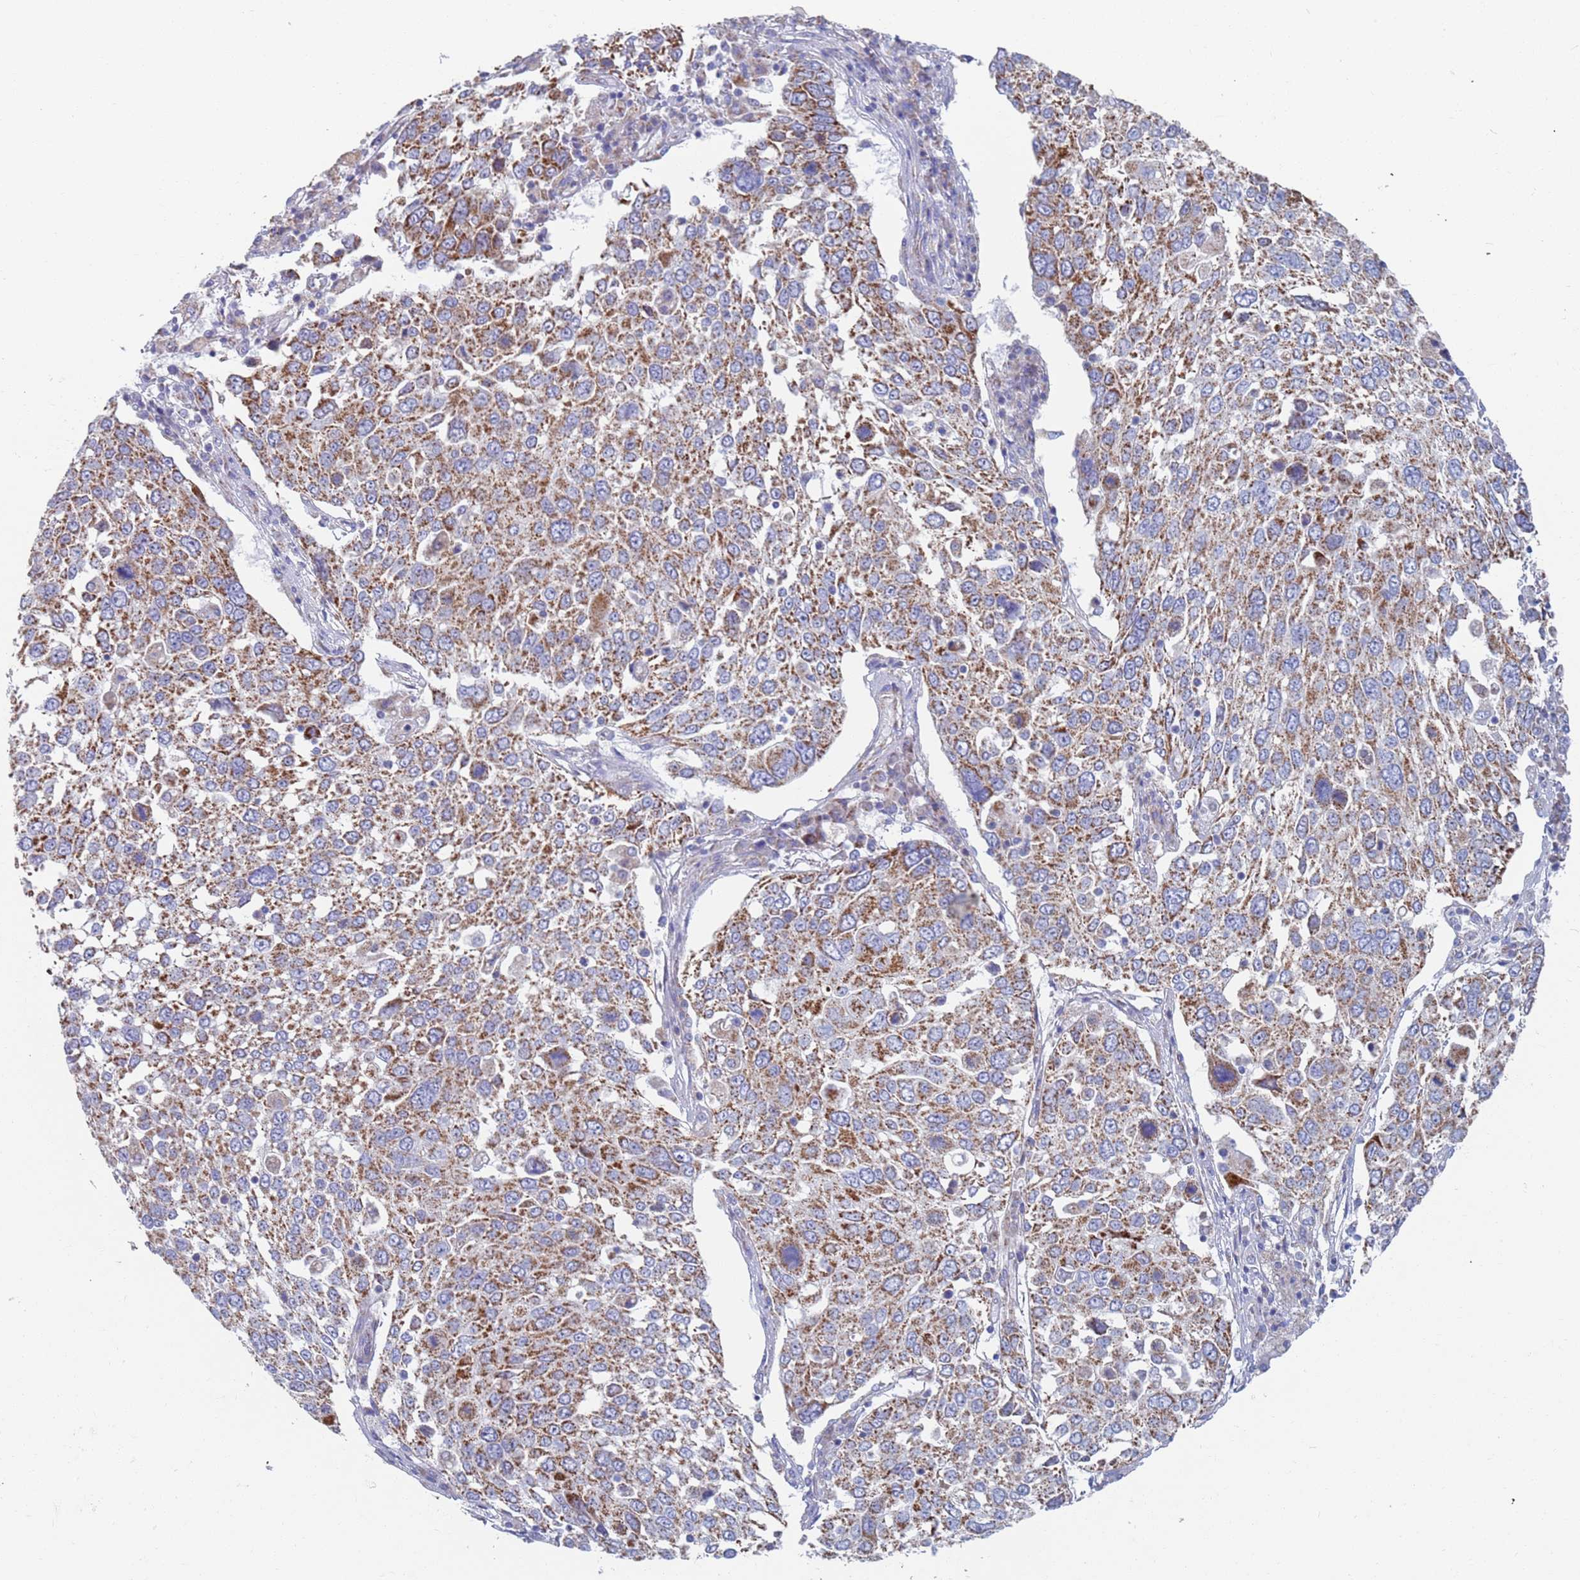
{"staining": {"intensity": "moderate", "quantity": ">75%", "location": "cytoplasmic/membranous"}, "tissue": "lung cancer", "cell_type": "Tumor cells", "image_type": "cancer", "snomed": [{"axis": "morphology", "description": "Squamous cell carcinoma, NOS"}, {"axis": "topography", "description": "Lung"}], "caption": "Lung cancer stained with IHC shows moderate cytoplasmic/membranous staining in about >75% of tumor cells.", "gene": "MRPL22", "patient": {"sex": "male", "age": 65}}